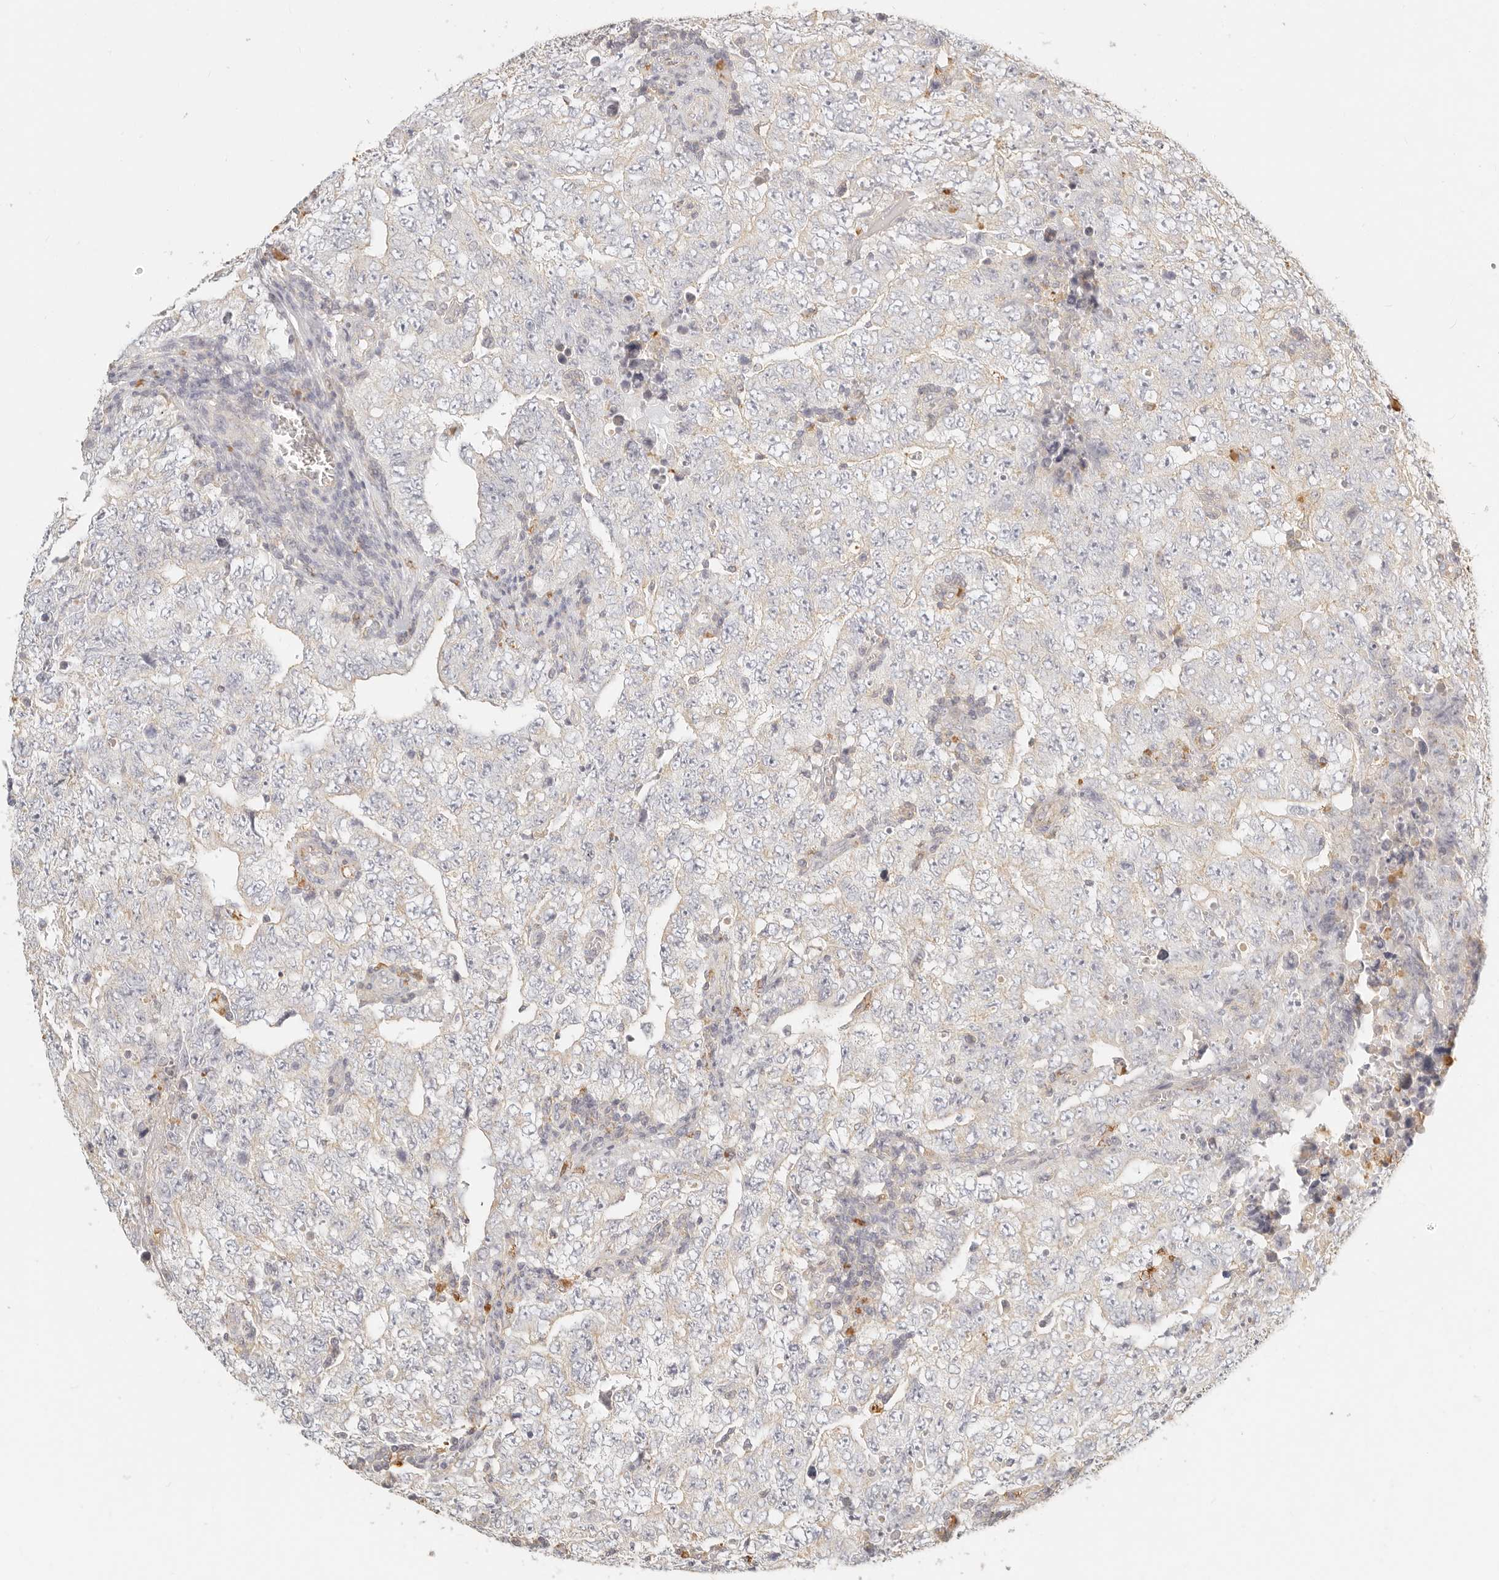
{"staining": {"intensity": "negative", "quantity": "none", "location": "none"}, "tissue": "testis cancer", "cell_type": "Tumor cells", "image_type": "cancer", "snomed": [{"axis": "morphology", "description": "Carcinoma, Embryonal, NOS"}, {"axis": "topography", "description": "Testis"}], "caption": "Immunohistochemistry (IHC) of testis cancer (embryonal carcinoma) displays no positivity in tumor cells.", "gene": "CNMD", "patient": {"sex": "male", "age": 26}}